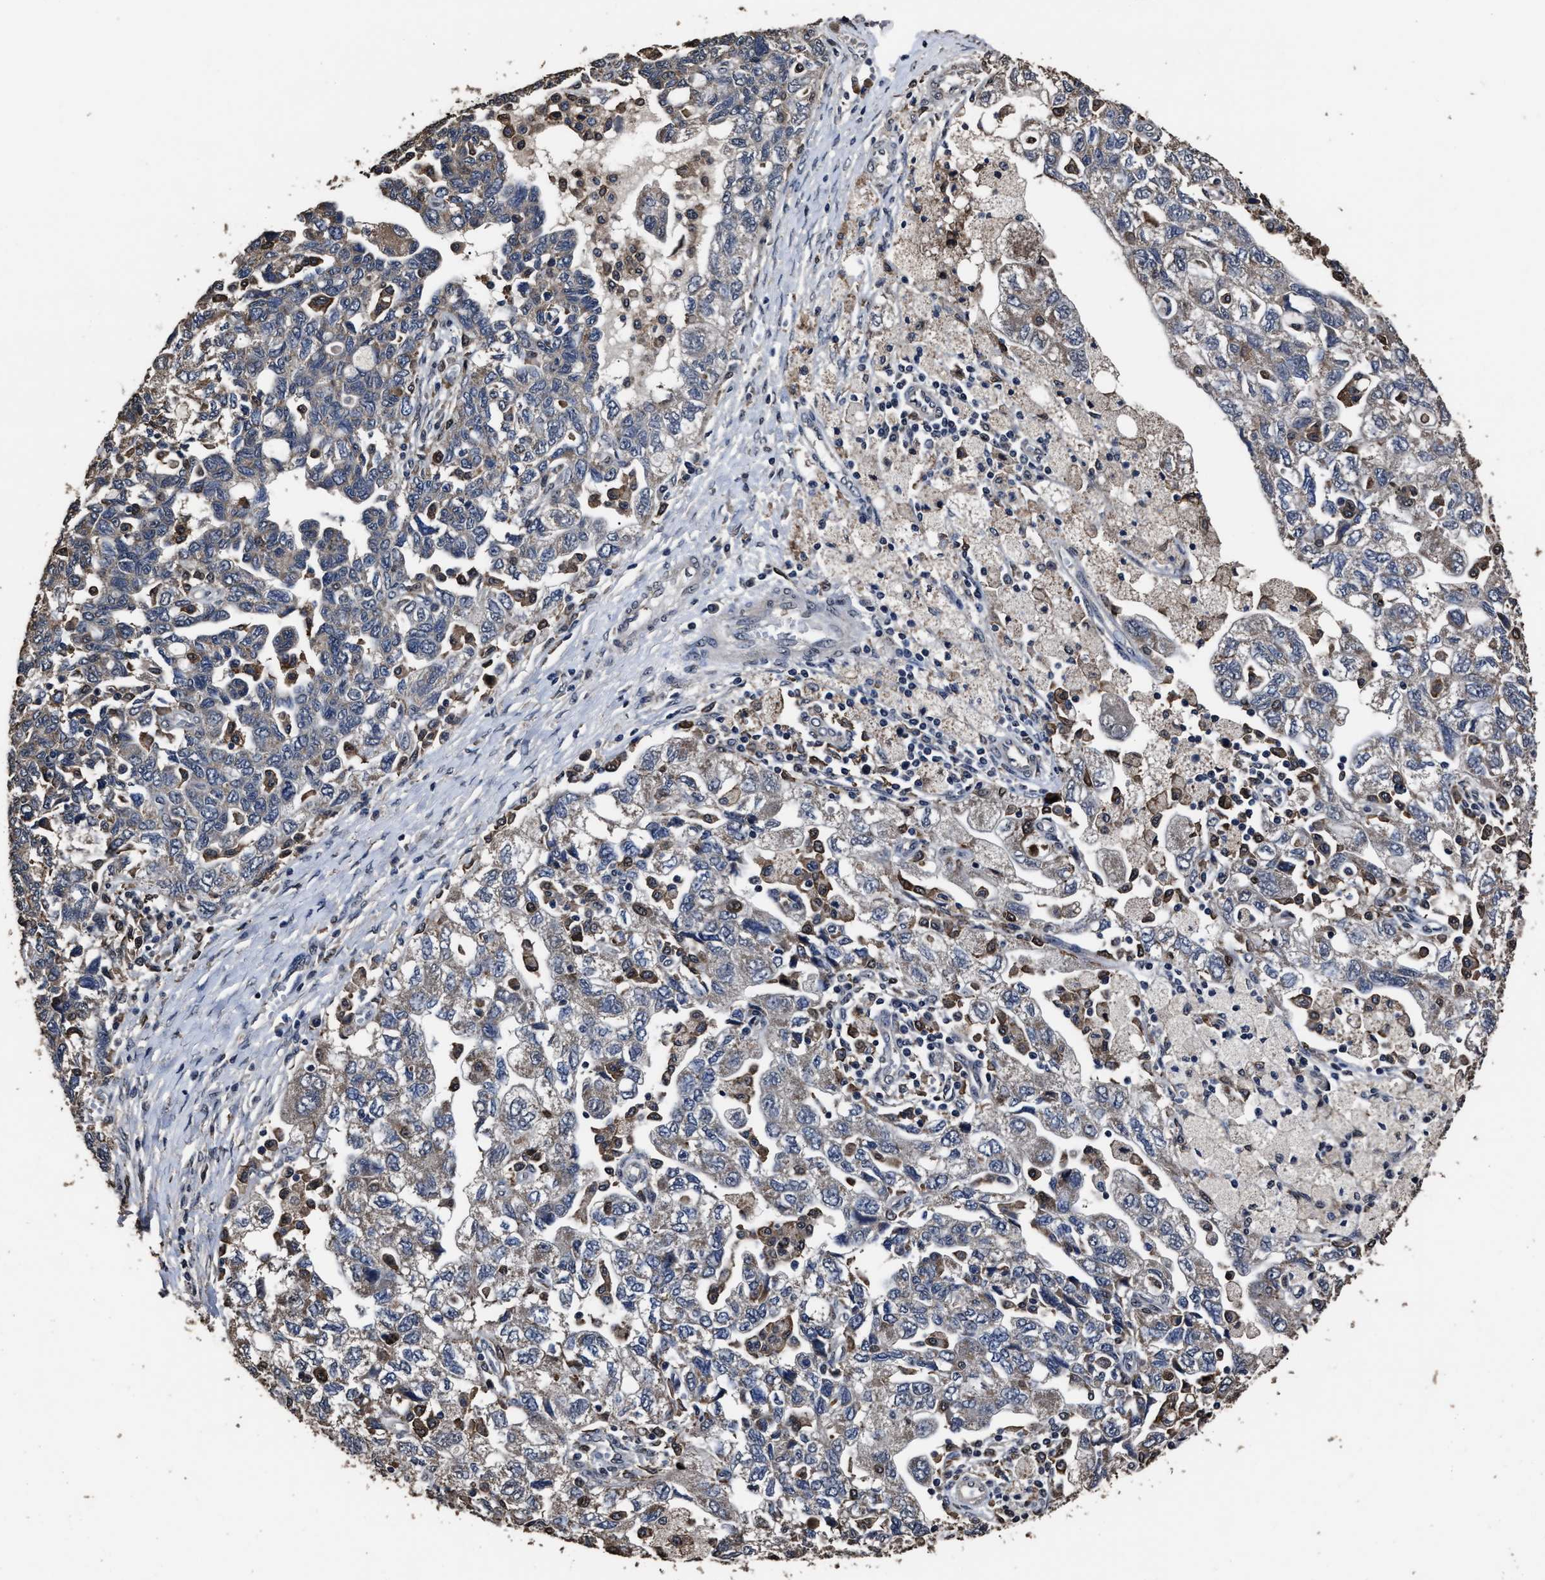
{"staining": {"intensity": "negative", "quantity": "none", "location": "none"}, "tissue": "ovarian cancer", "cell_type": "Tumor cells", "image_type": "cancer", "snomed": [{"axis": "morphology", "description": "Carcinoma, NOS"}, {"axis": "morphology", "description": "Cystadenocarcinoma, serous, NOS"}, {"axis": "topography", "description": "Ovary"}], "caption": "Immunohistochemical staining of ovarian cancer shows no significant positivity in tumor cells.", "gene": "RSBN1L", "patient": {"sex": "female", "age": 69}}